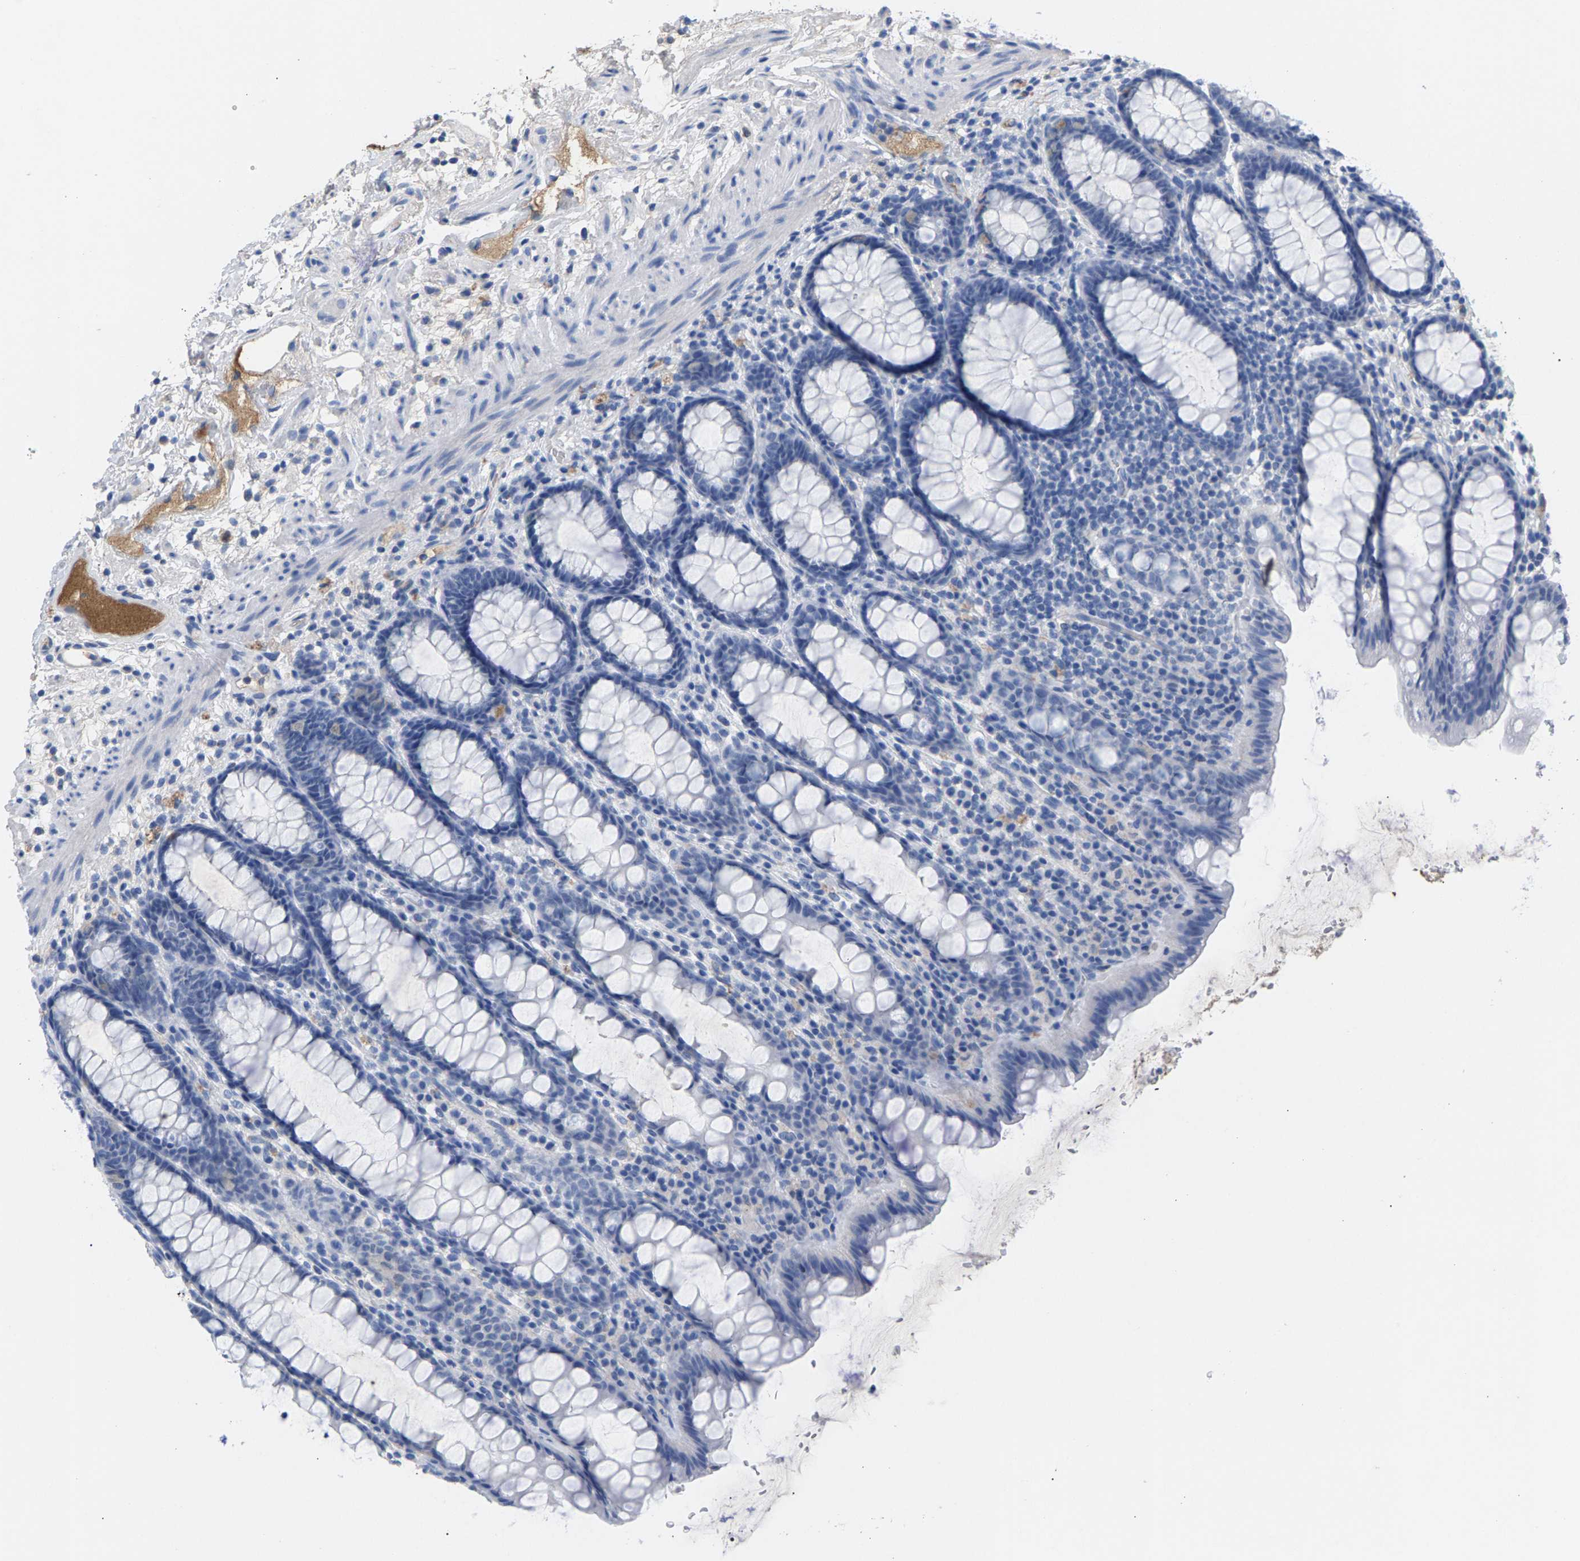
{"staining": {"intensity": "negative", "quantity": "none", "location": "none"}, "tissue": "rectum", "cell_type": "Glandular cells", "image_type": "normal", "snomed": [{"axis": "morphology", "description": "Normal tissue, NOS"}, {"axis": "topography", "description": "Rectum"}], "caption": "Rectum stained for a protein using immunohistochemistry (IHC) reveals no positivity glandular cells.", "gene": "APOH", "patient": {"sex": "male", "age": 92}}